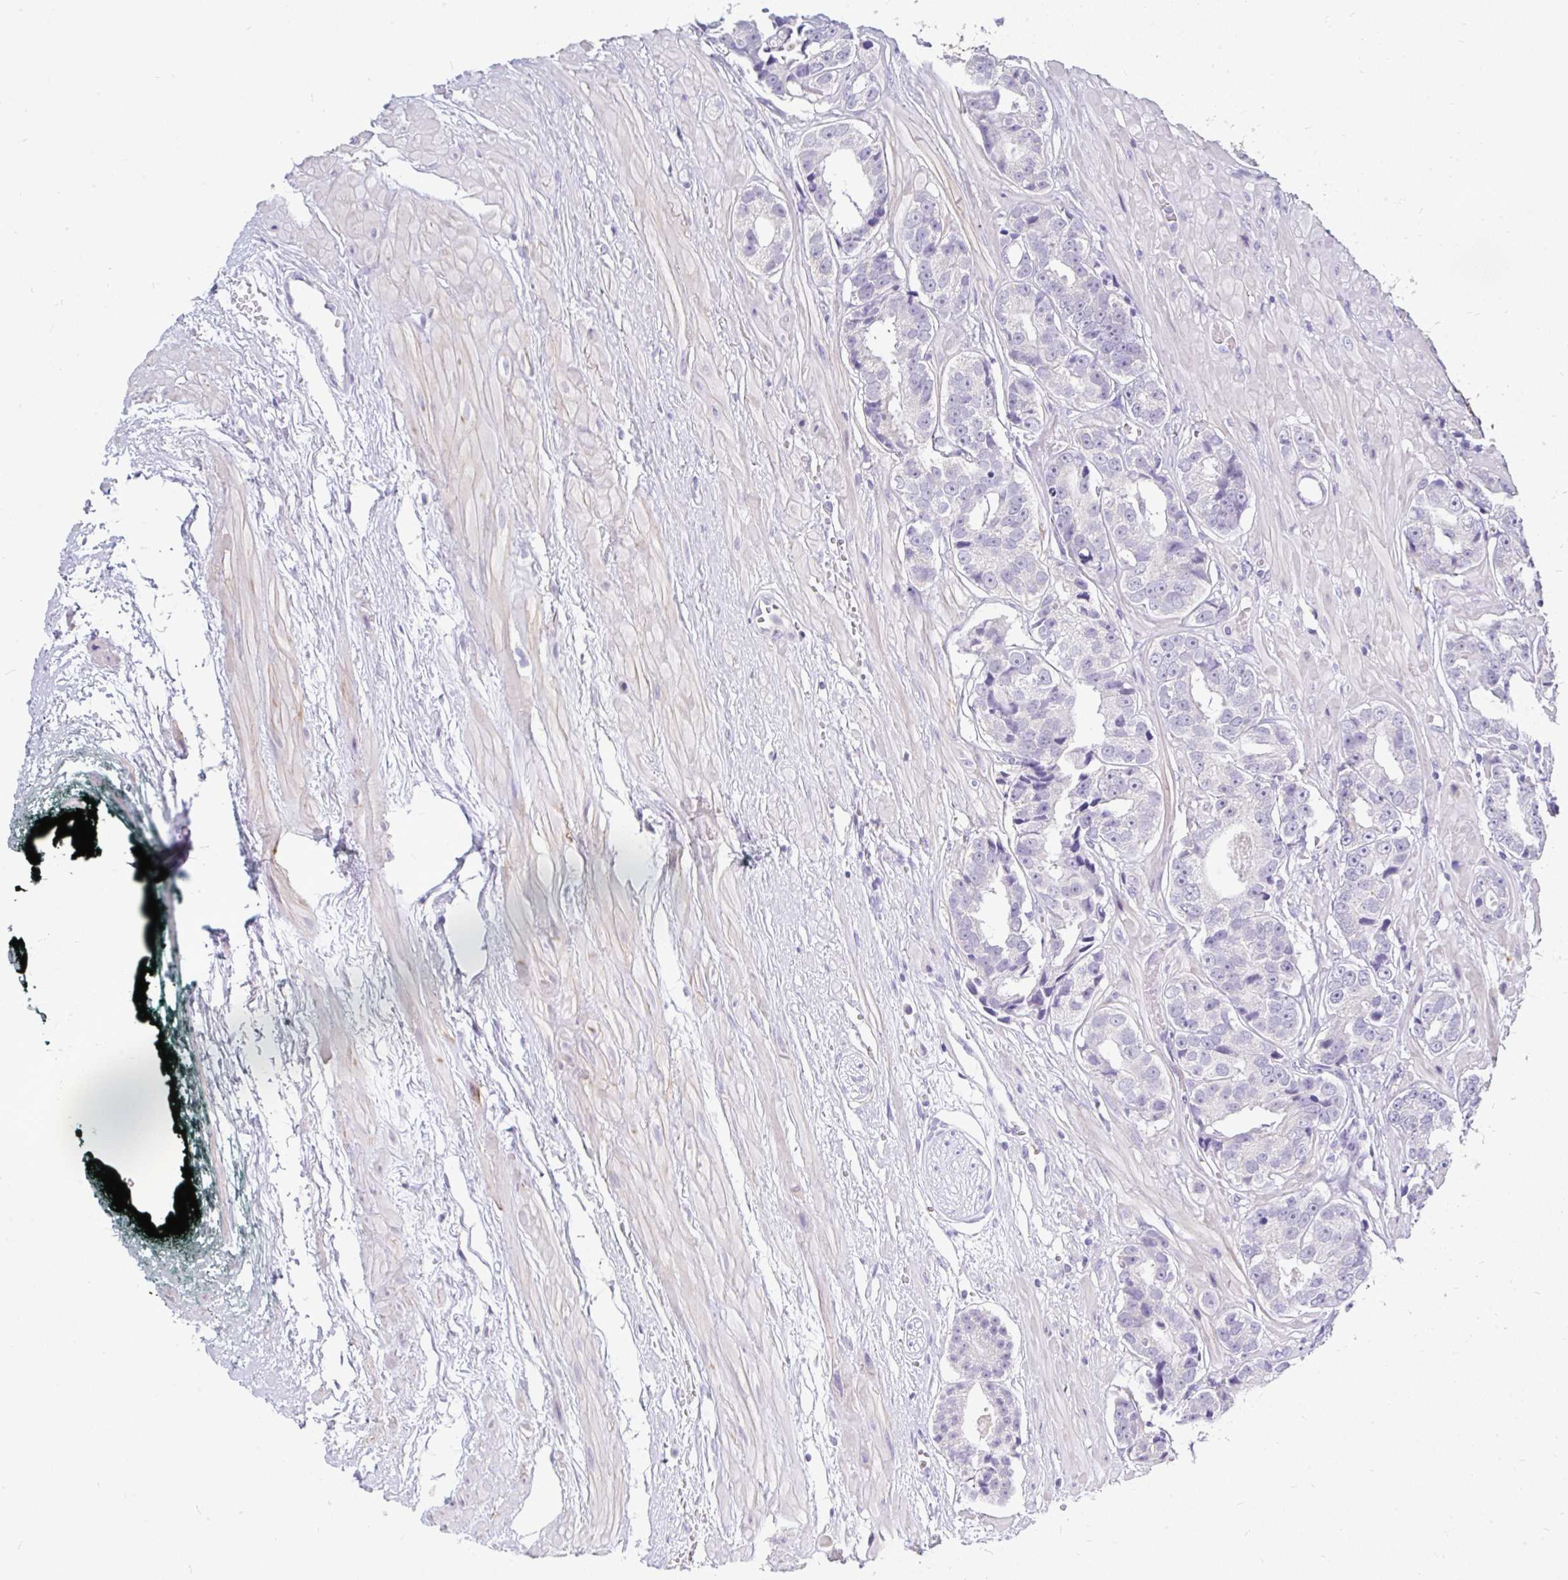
{"staining": {"intensity": "negative", "quantity": "none", "location": "none"}, "tissue": "prostate cancer", "cell_type": "Tumor cells", "image_type": "cancer", "snomed": [{"axis": "morphology", "description": "Adenocarcinoma, High grade"}, {"axis": "topography", "description": "Prostate"}], "caption": "DAB immunohistochemical staining of human prostate adenocarcinoma (high-grade) demonstrates no significant expression in tumor cells.", "gene": "INTS5", "patient": {"sex": "male", "age": 71}}